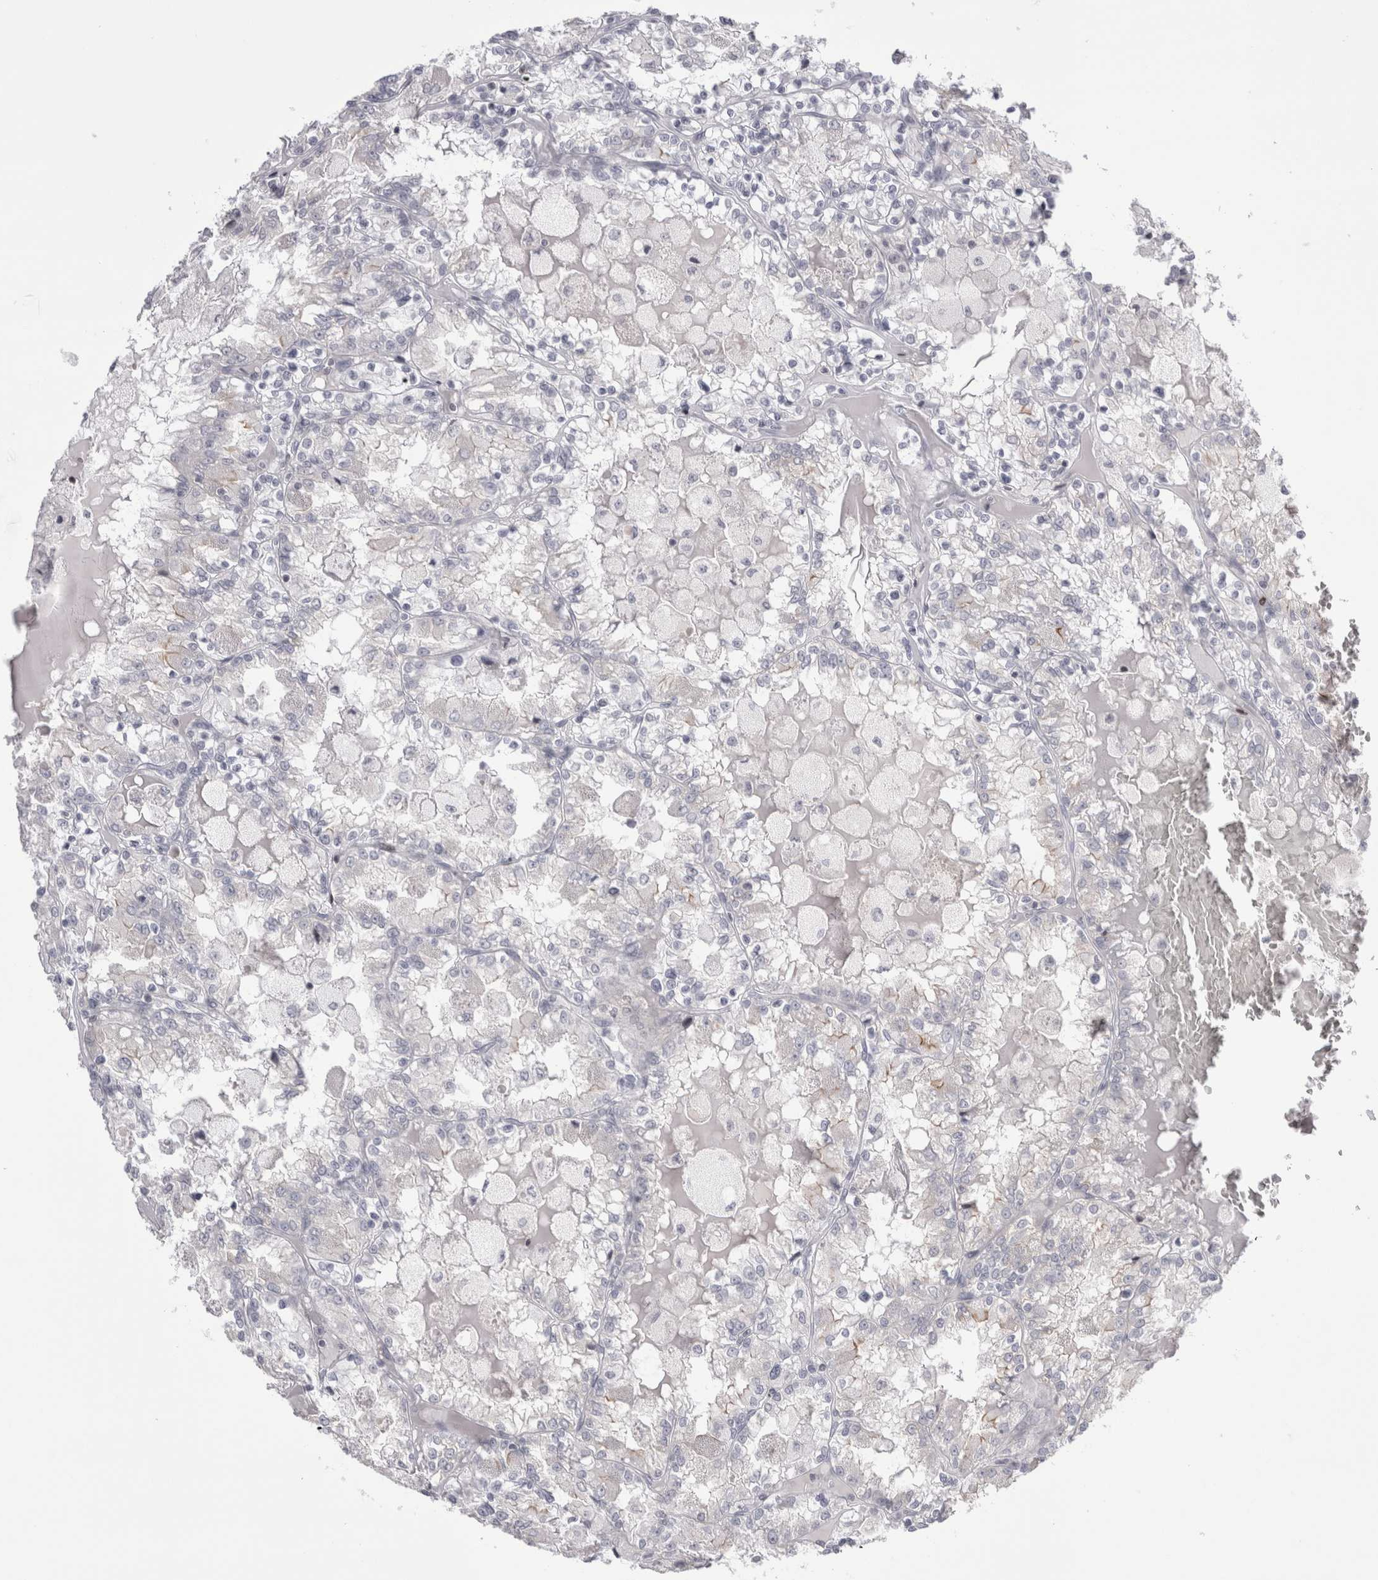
{"staining": {"intensity": "negative", "quantity": "none", "location": "none"}, "tissue": "renal cancer", "cell_type": "Tumor cells", "image_type": "cancer", "snomed": [{"axis": "morphology", "description": "Adenocarcinoma, NOS"}, {"axis": "topography", "description": "Kidney"}], "caption": "Renal adenocarcinoma was stained to show a protein in brown. There is no significant staining in tumor cells.", "gene": "FNDC8", "patient": {"sex": "female", "age": 56}}